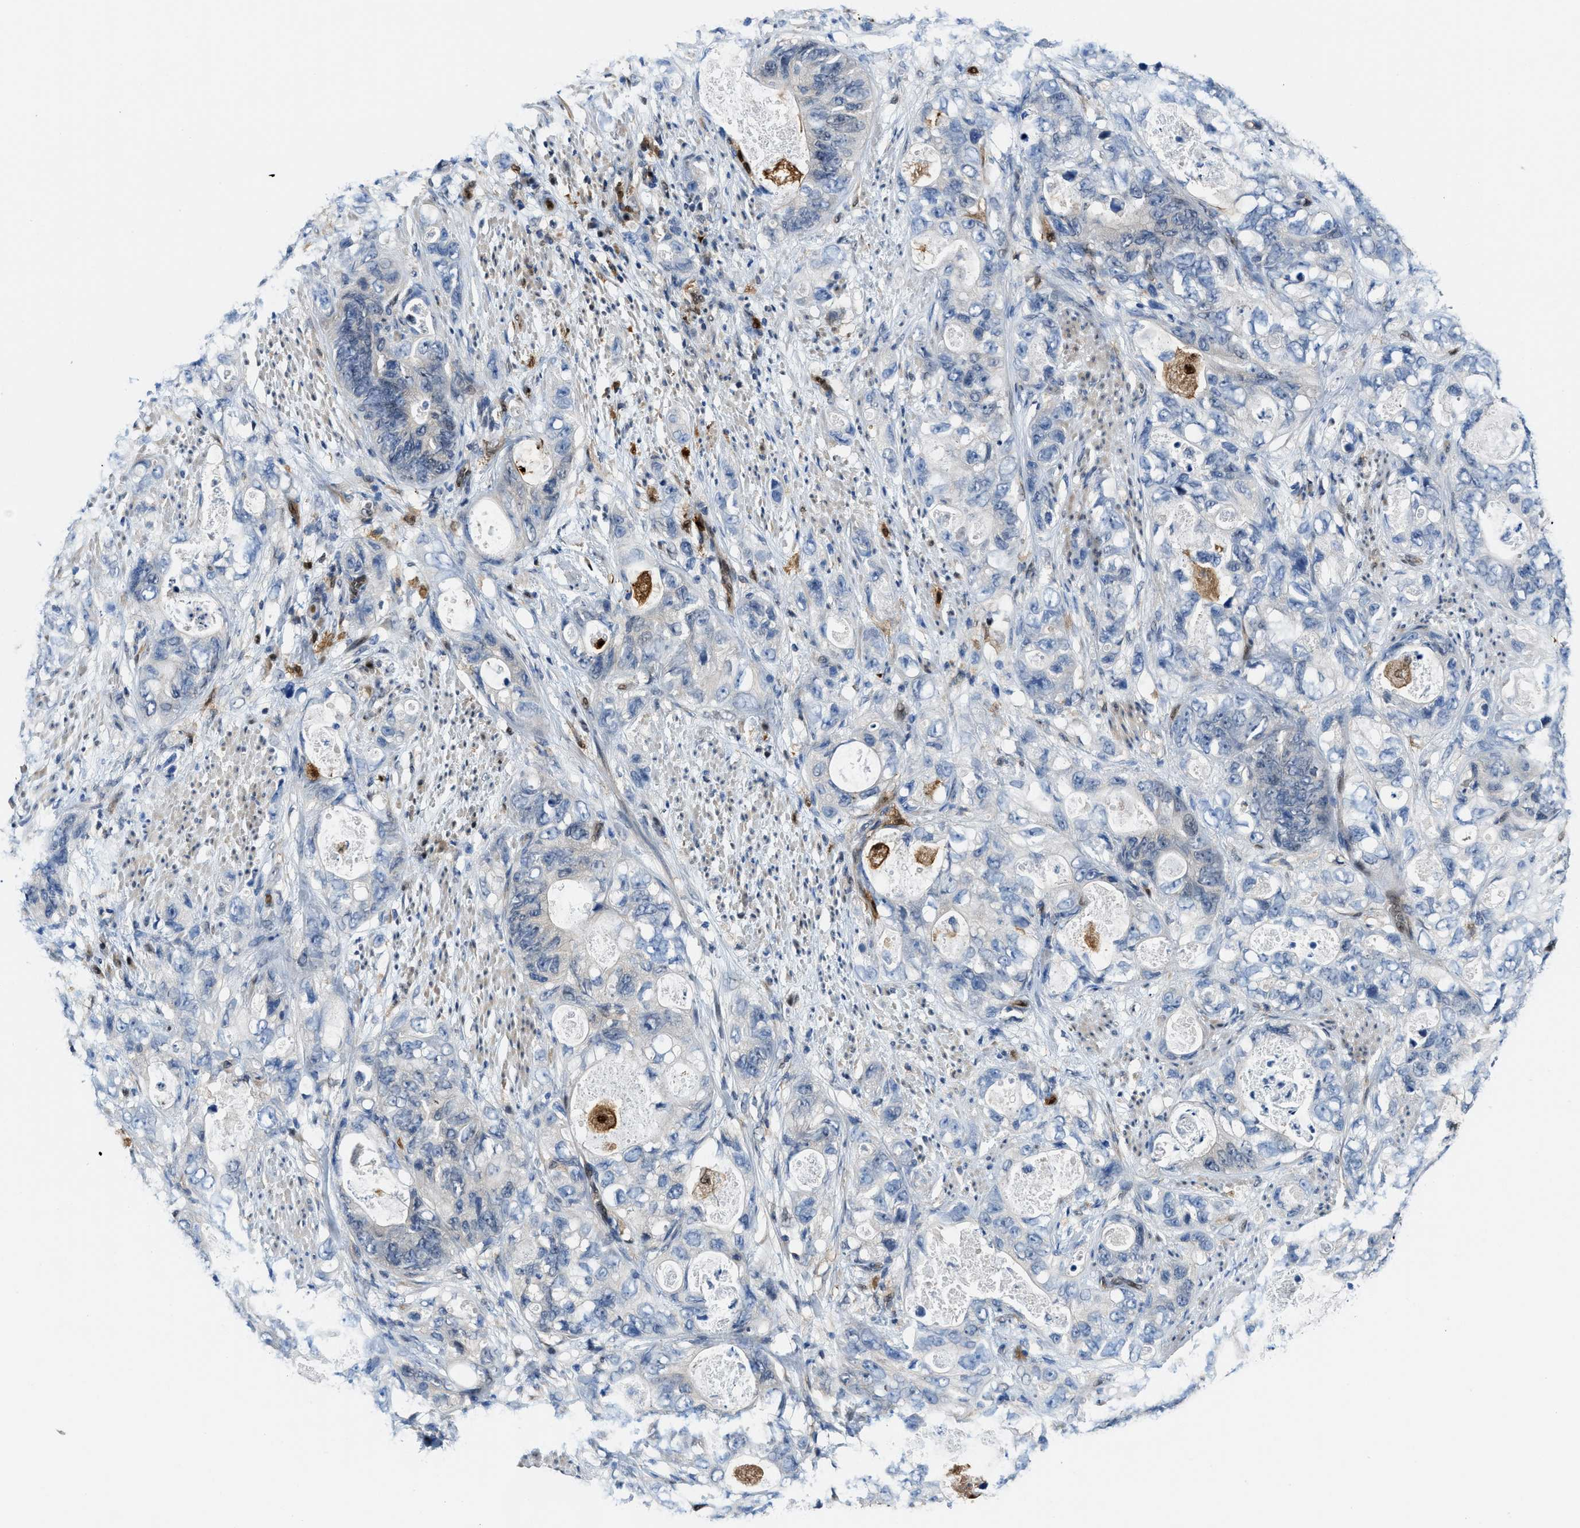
{"staining": {"intensity": "negative", "quantity": "none", "location": "none"}, "tissue": "stomach cancer", "cell_type": "Tumor cells", "image_type": "cancer", "snomed": [{"axis": "morphology", "description": "Adenocarcinoma, NOS"}, {"axis": "topography", "description": "Stomach"}], "caption": "A high-resolution histopathology image shows immunohistochemistry (IHC) staining of stomach cancer, which displays no significant staining in tumor cells.", "gene": "LTA4H", "patient": {"sex": "female", "age": 89}}